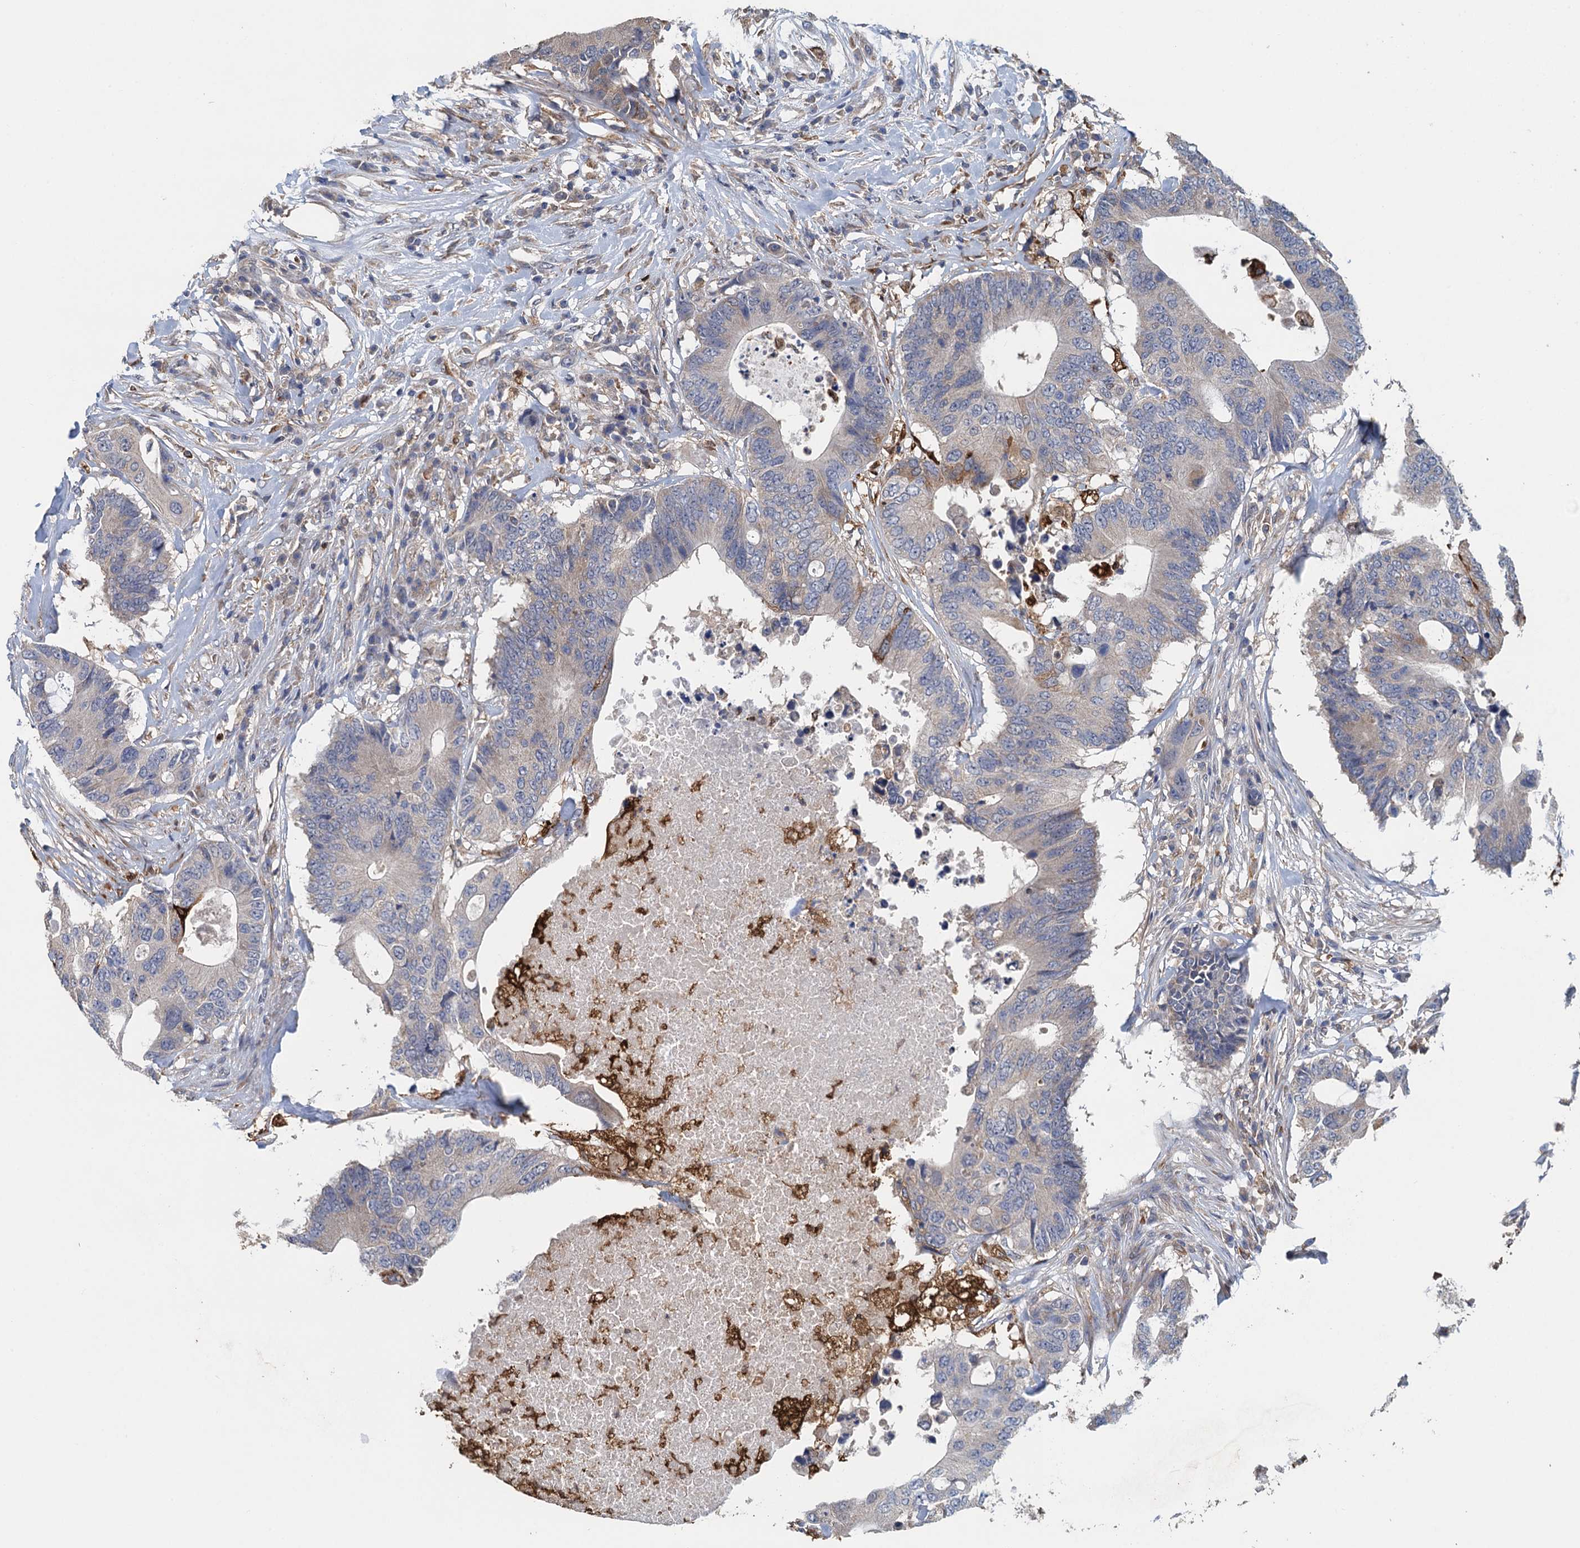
{"staining": {"intensity": "moderate", "quantity": "<25%", "location": "cytoplasmic/membranous"}, "tissue": "colorectal cancer", "cell_type": "Tumor cells", "image_type": "cancer", "snomed": [{"axis": "morphology", "description": "Adenocarcinoma, NOS"}, {"axis": "topography", "description": "Colon"}], "caption": "Brown immunohistochemical staining in colorectal adenocarcinoma exhibits moderate cytoplasmic/membranous staining in about <25% of tumor cells.", "gene": "RSAD2", "patient": {"sex": "male", "age": 71}}